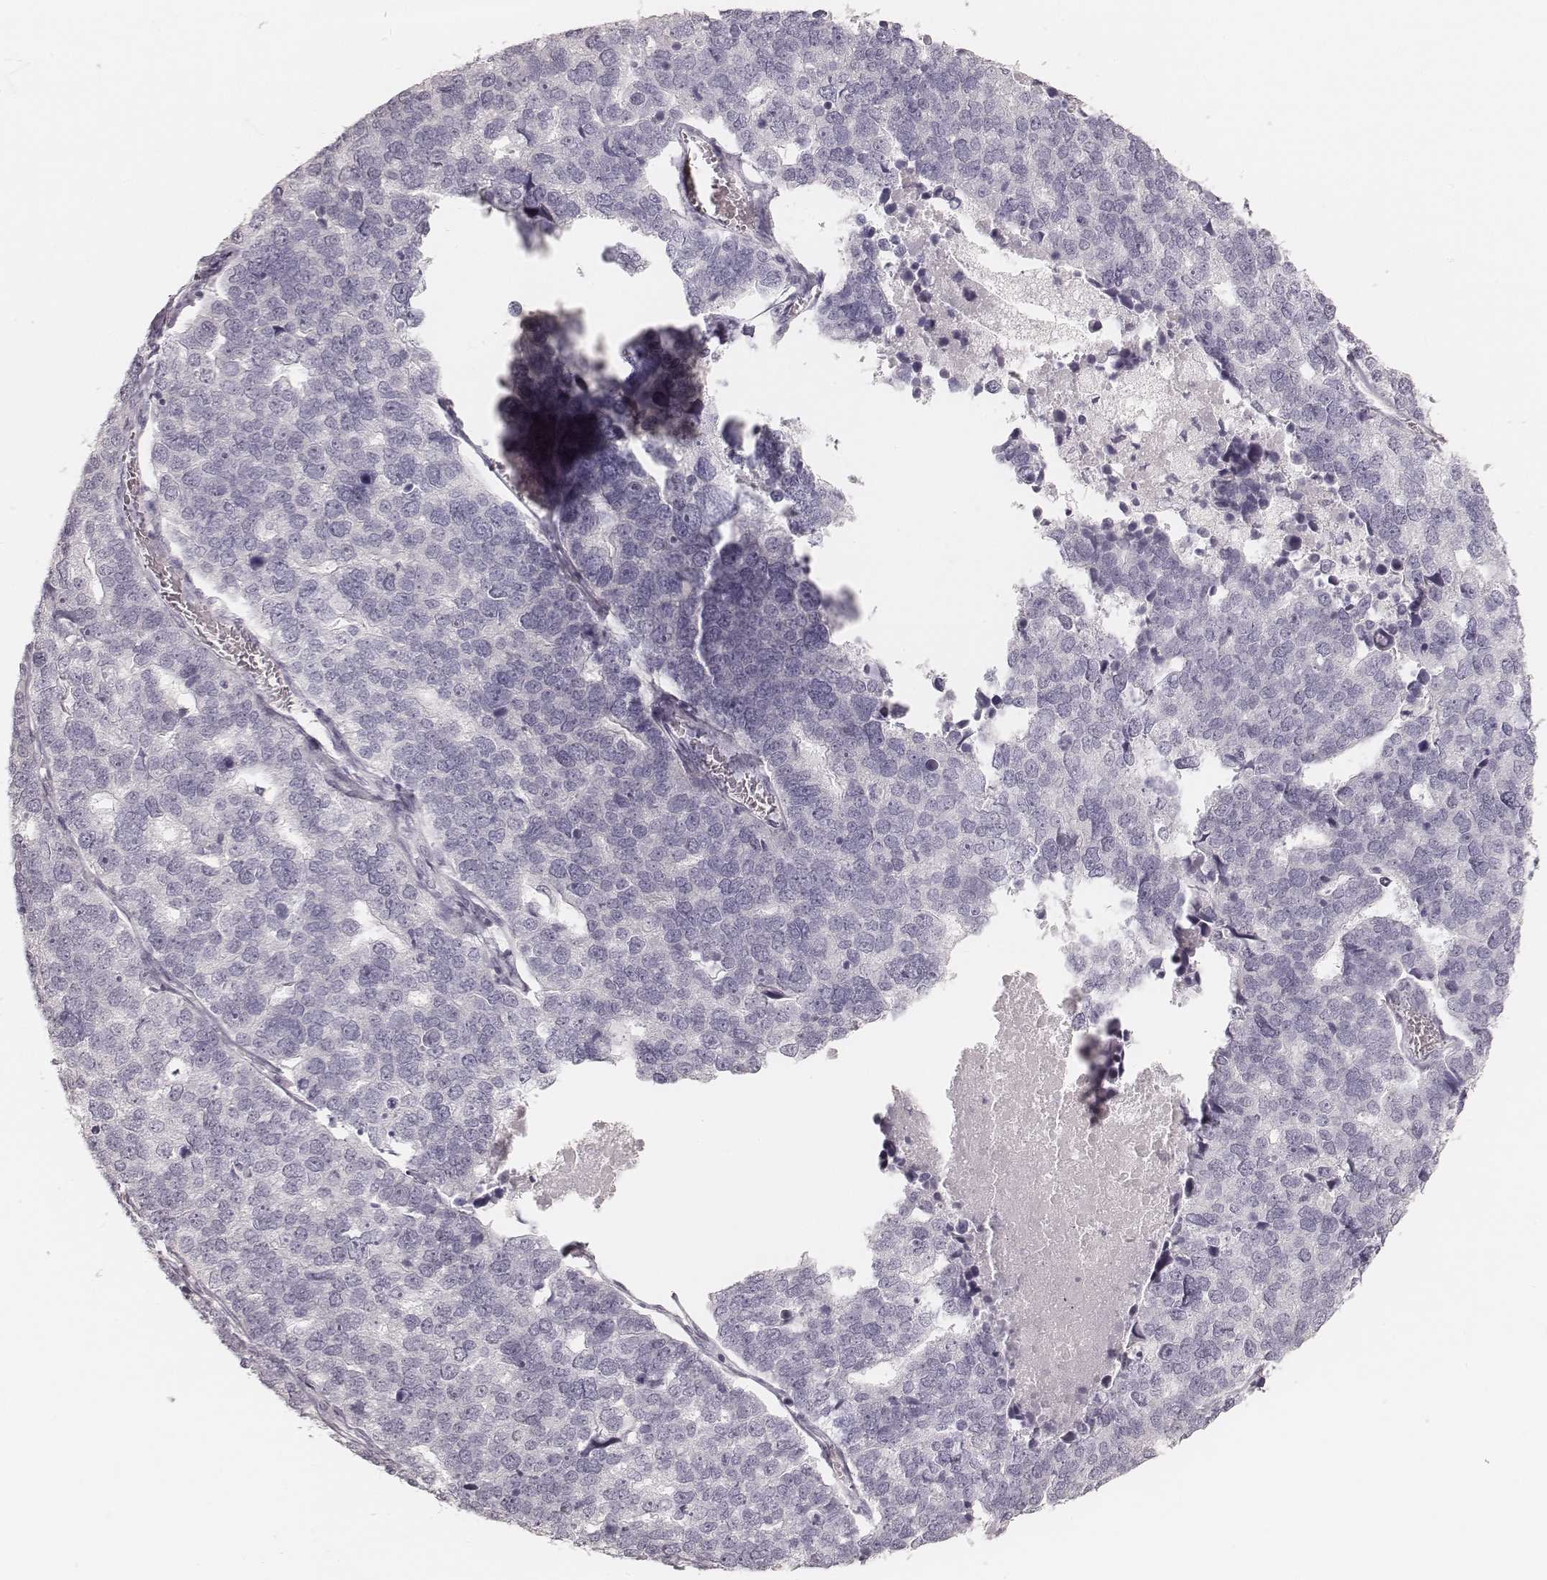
{"staining": {"intensity": "negative", "quantity": "none", "location": "none"}, "tissue": "stomach cancer", "cell_type": "Tumor cells", "image_type": "cancer", "snomed": [{"axis": "morphology", "description": "Adenocarcinoma, NOS"}, {"axis": "topography", "description": "Stomach"}], "caption": "The photomicrograph demonstrates no significant staining in tumor cells of stomach cancer (adenocarcinoma).", "gene": "KRT72", "patient": {"sex": "male", "age": 69}}